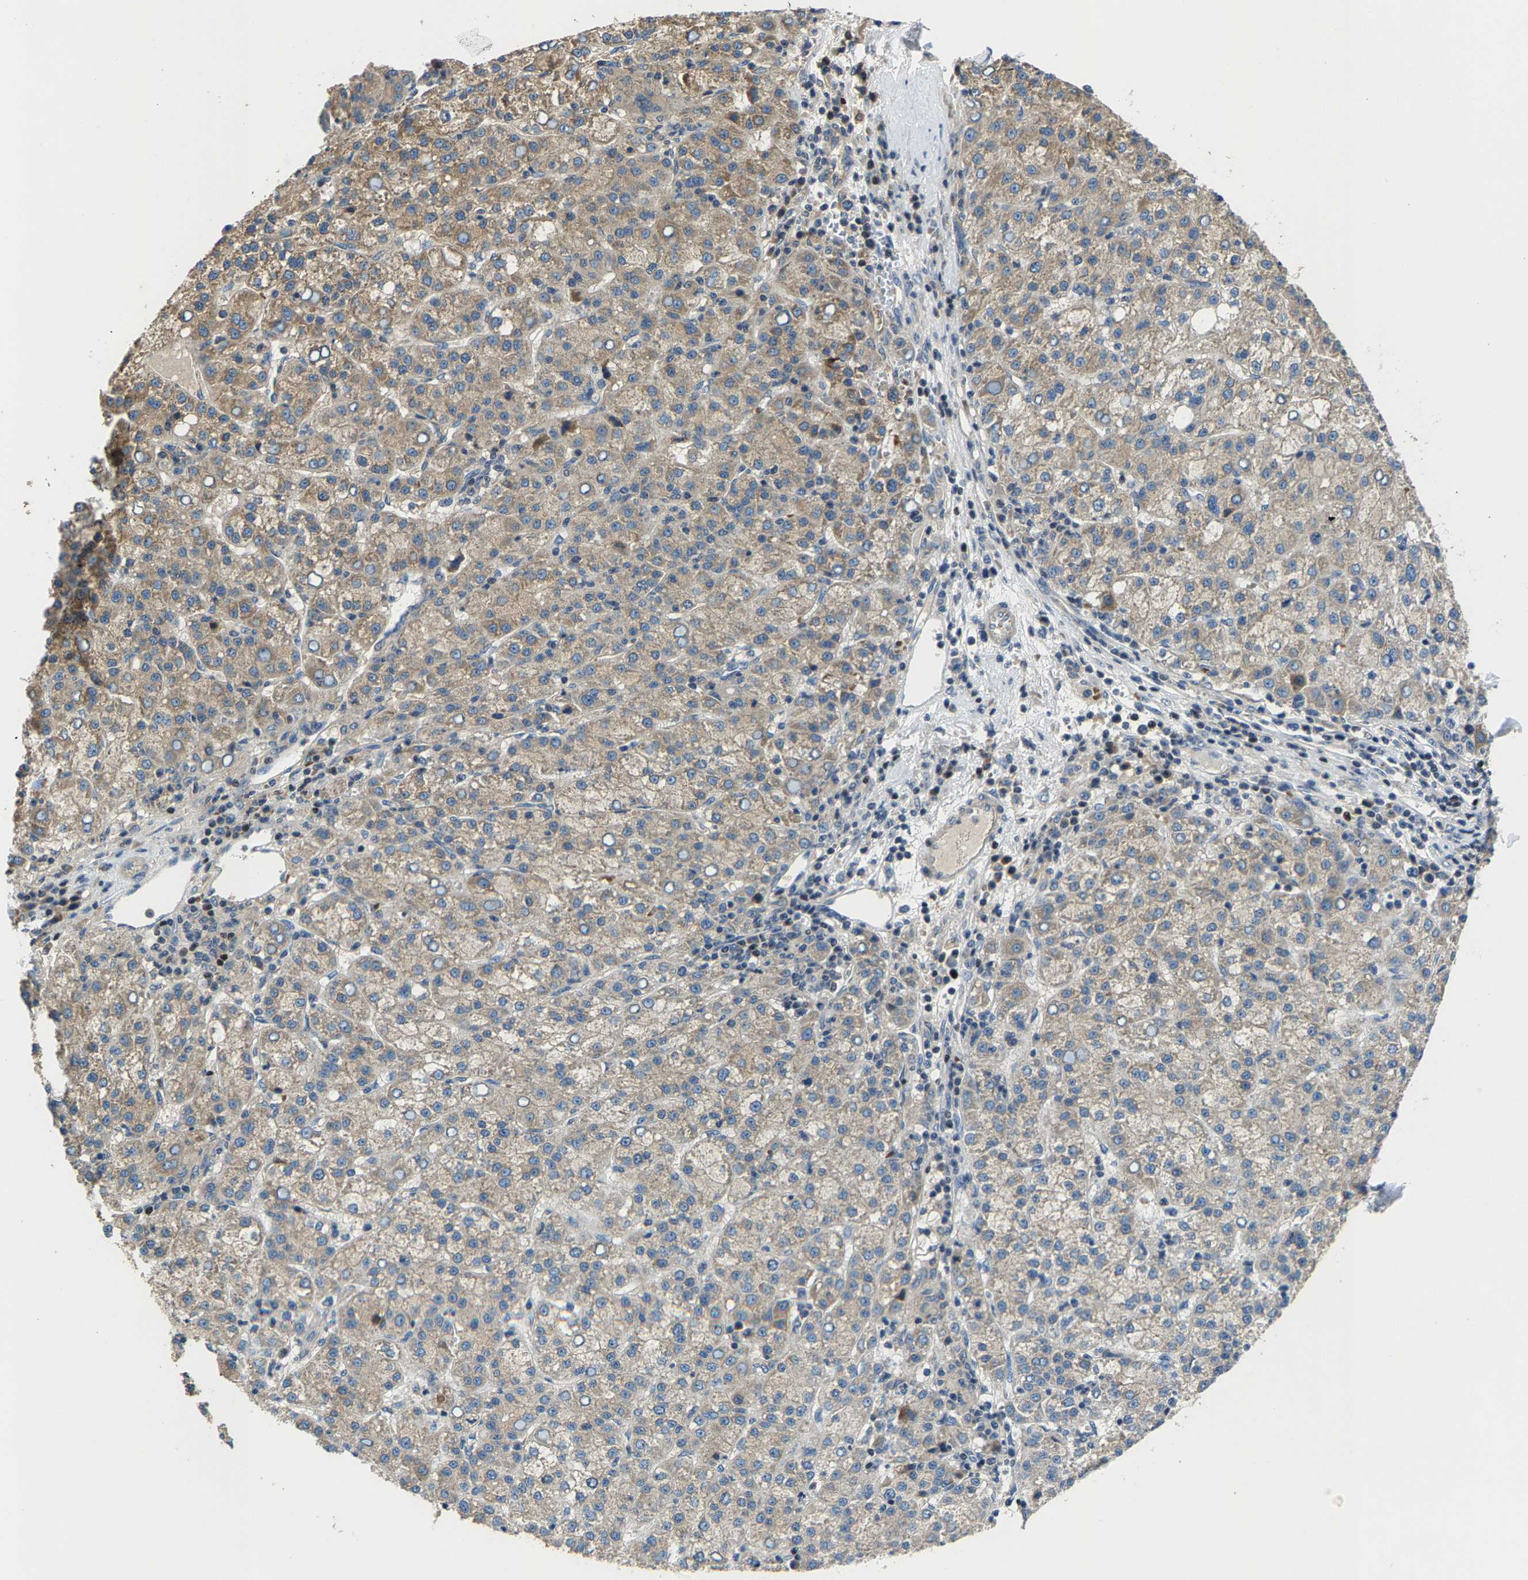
{"staining": {"intensity": "weak", "quantity": ">75%", "location": "cytoplasmic/membranous"}, "tissue": "liver cancer", "cell_type": "Tumor cells", "image_type": "cancer", "snomed": [{"axis": "morphology", "description": "Carcinoma, Hepatocellular, NOS"}, {"axis": "topography", "description": "Liver"}], "caption": "Tumor cells display low levels of weak cytoplasmic/membranous expression in approximately >75% of cells in liver cancer (hepatocellular carcinoma).", "gene": "AGBL3", "patient": {"sex": "female", "age": 58}}